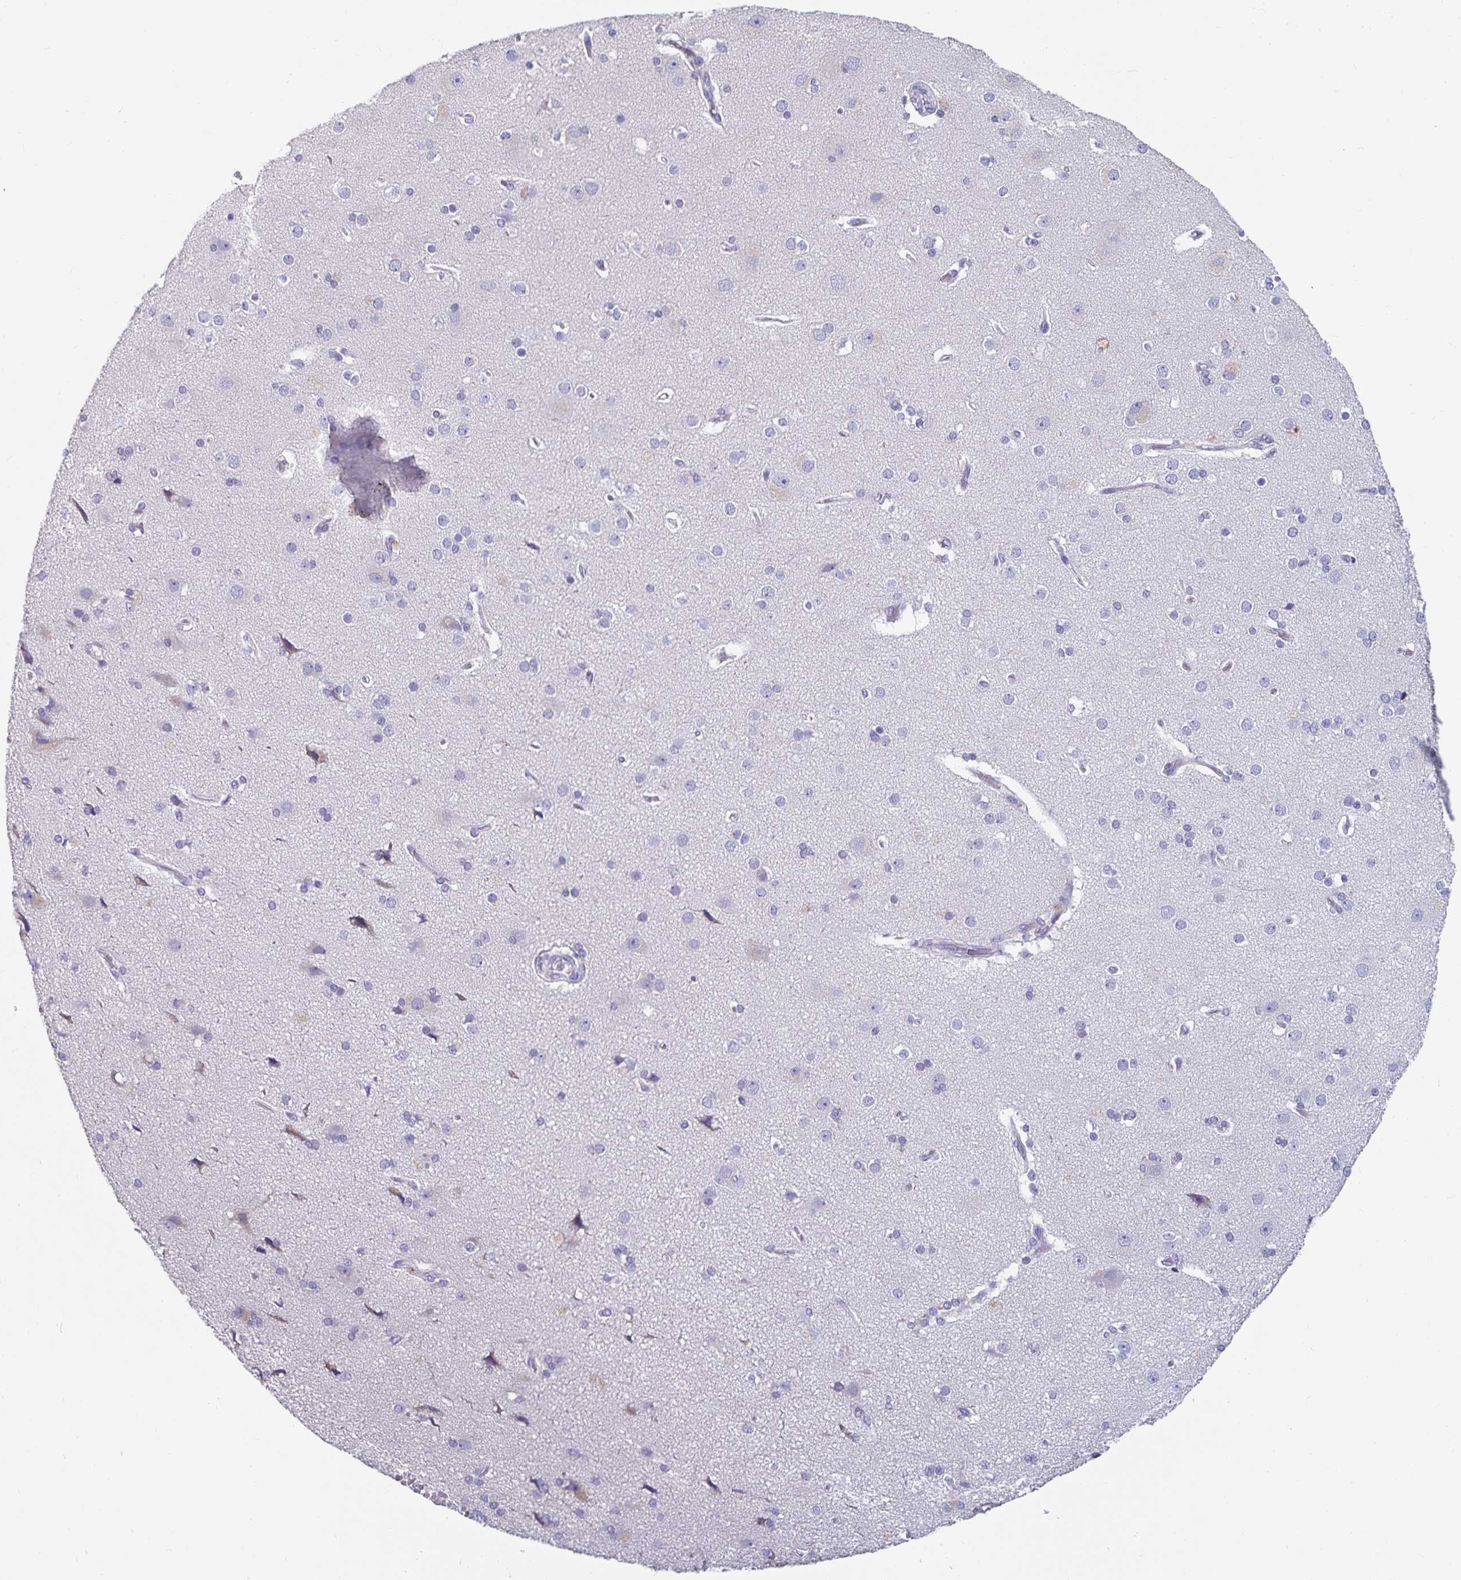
{"staining": {"intensity": "negative", "quantity": "none", "location": "none"}, "tissue": "cerebral cortex", "cell_type": "Endothelial cells", "image_type": "normal", "snomed": [{"axis": "morphology", "description": "Normal tissue, NOS"}, {"axis": "morphology", "description": "Glioma, malignant, High grade"}, {"axis": "topography", "description": "Cerebral cortex"}], "caption": "Photomicrograph shows no protein staining in endothelial cells of unremarkable cerebral cortex. Brightfield microscopy of immunohistochemistry (IHC) stained with DAB (3,3'-diaminobenzidine) (brown) and hematoxylin (blue), captured at high magnification.", "gene": "CFAP69", "patient": {"sex": "male", "age": 71}}